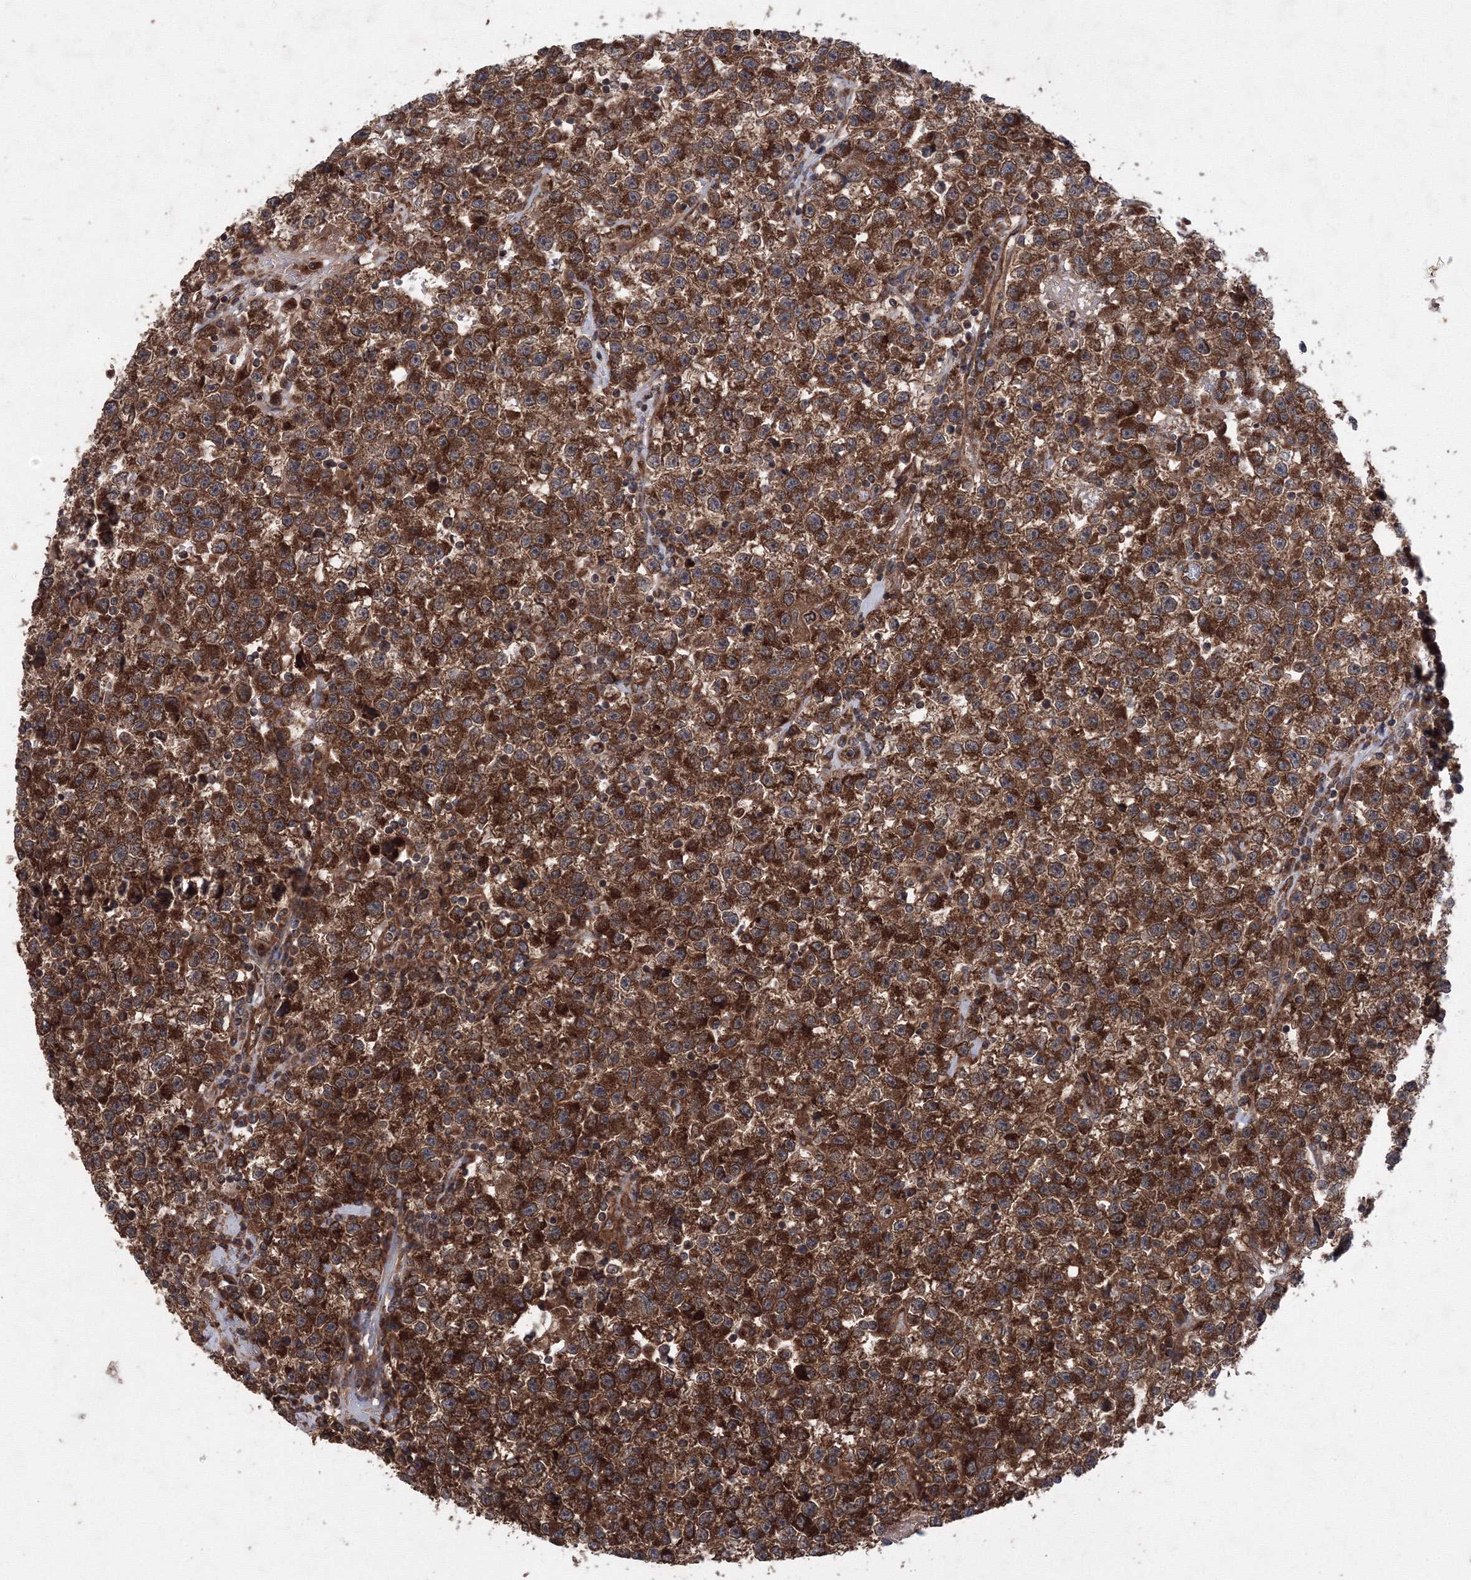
{"staining": {"intensity": "strong", "quantity": ">75%", "location": "cytoplasmic/membranous"}, "tissue": "testis cancer", "cell_type": "Tumor cells", "image_type": "cancer", "snomed": [{"axis": "morphology", "description": "Seminoma, NOS"}, {"axis": "topography", "description": "Testis"}], "caption": "Tumor cells exhibit high levels of strong cytoplasmic/membranous positivity in about >75% of cells in testis cancer (seminoma).", "gene": "ATG3", "patient": {"sex": "male", "age": 22}}